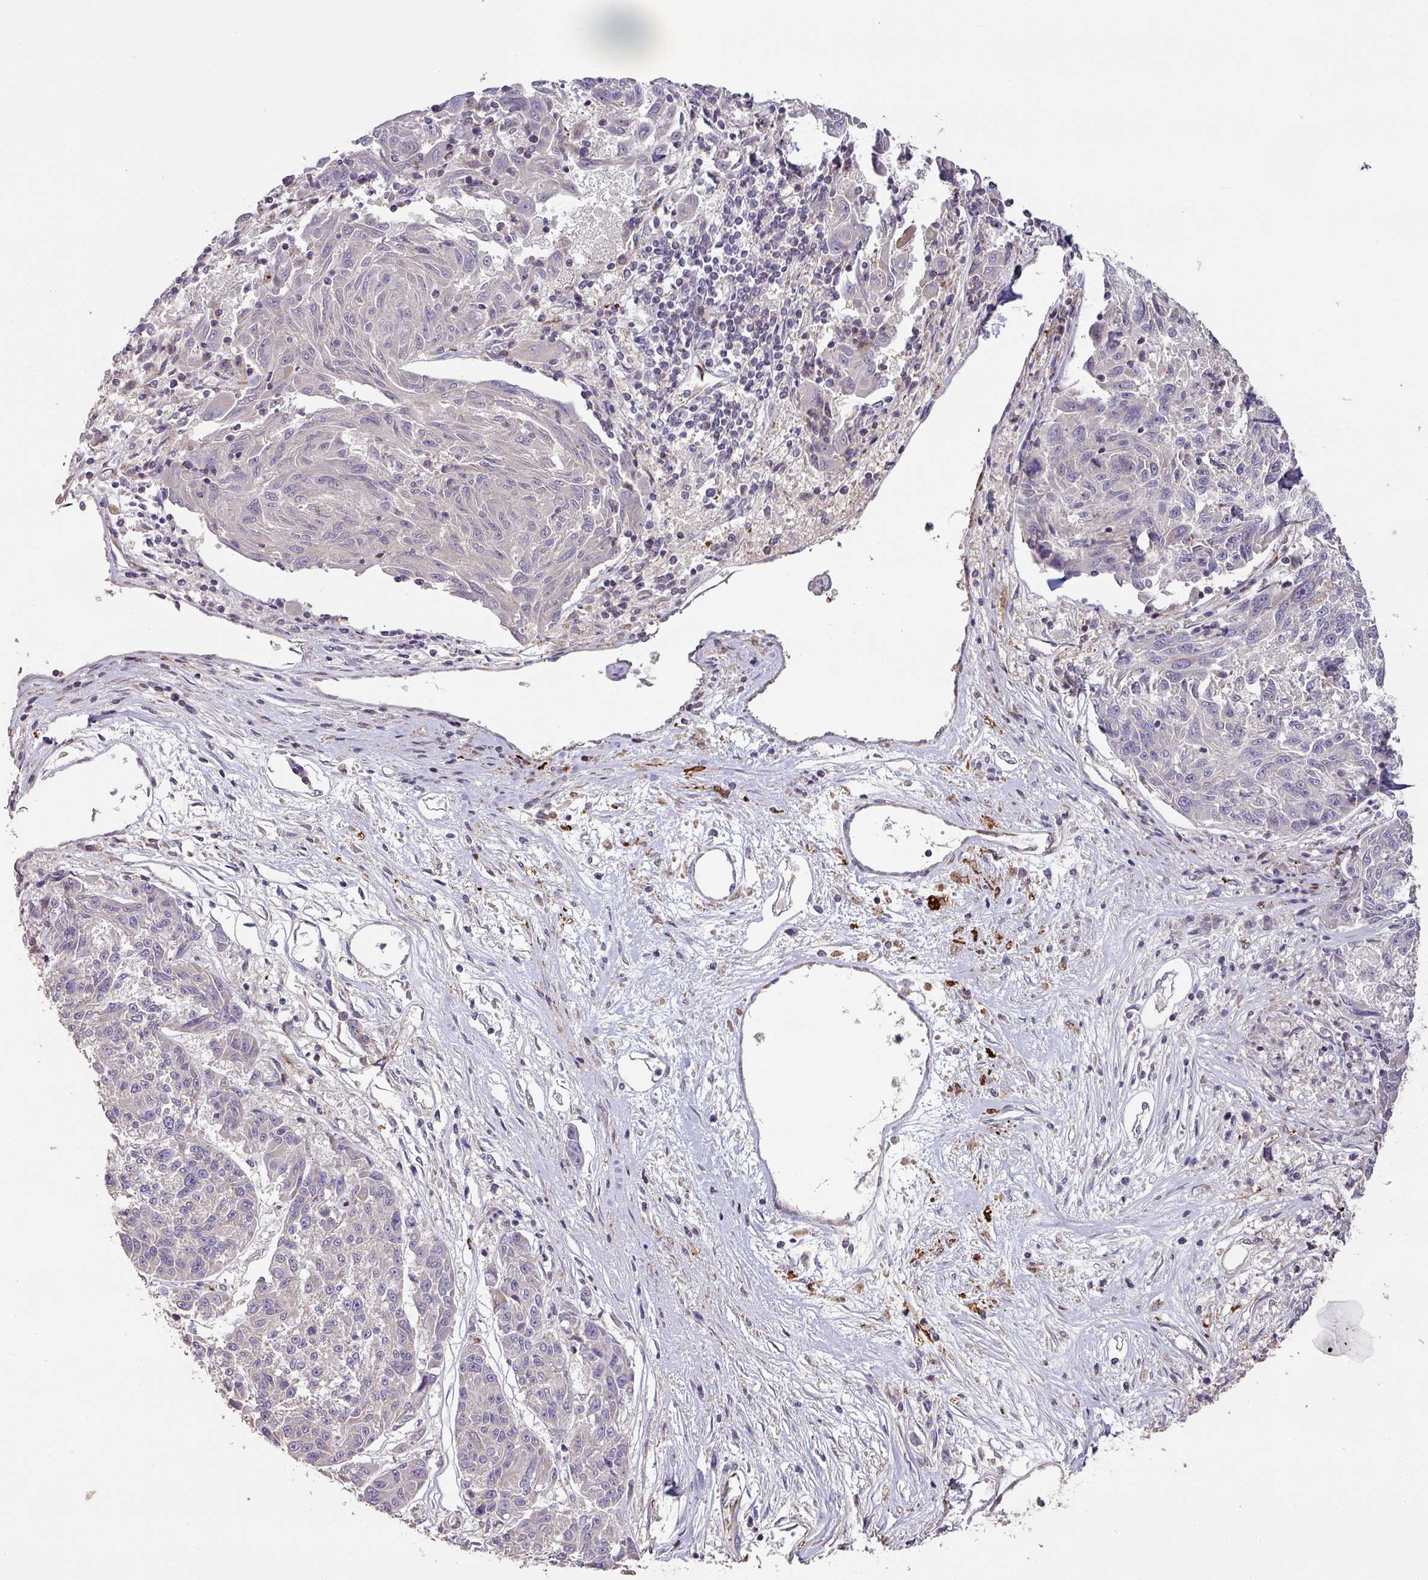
{"staining": {"intensity": "negative", "quantity": "none", "location": "none"}, "tissue": "melanoma", "cell_type": "Tumor cells", "image_type": "cancer", "snomed": [{"axis": "morphology", "description": "Malignant melanoma, NOS"}, {"axis": "topography", "description": "Skin"}], "caption": "There is no significant positivity in tumor cells of melanoma.", "gene": "RPL23A", "patient": {"sex": "male", "age": 53}}